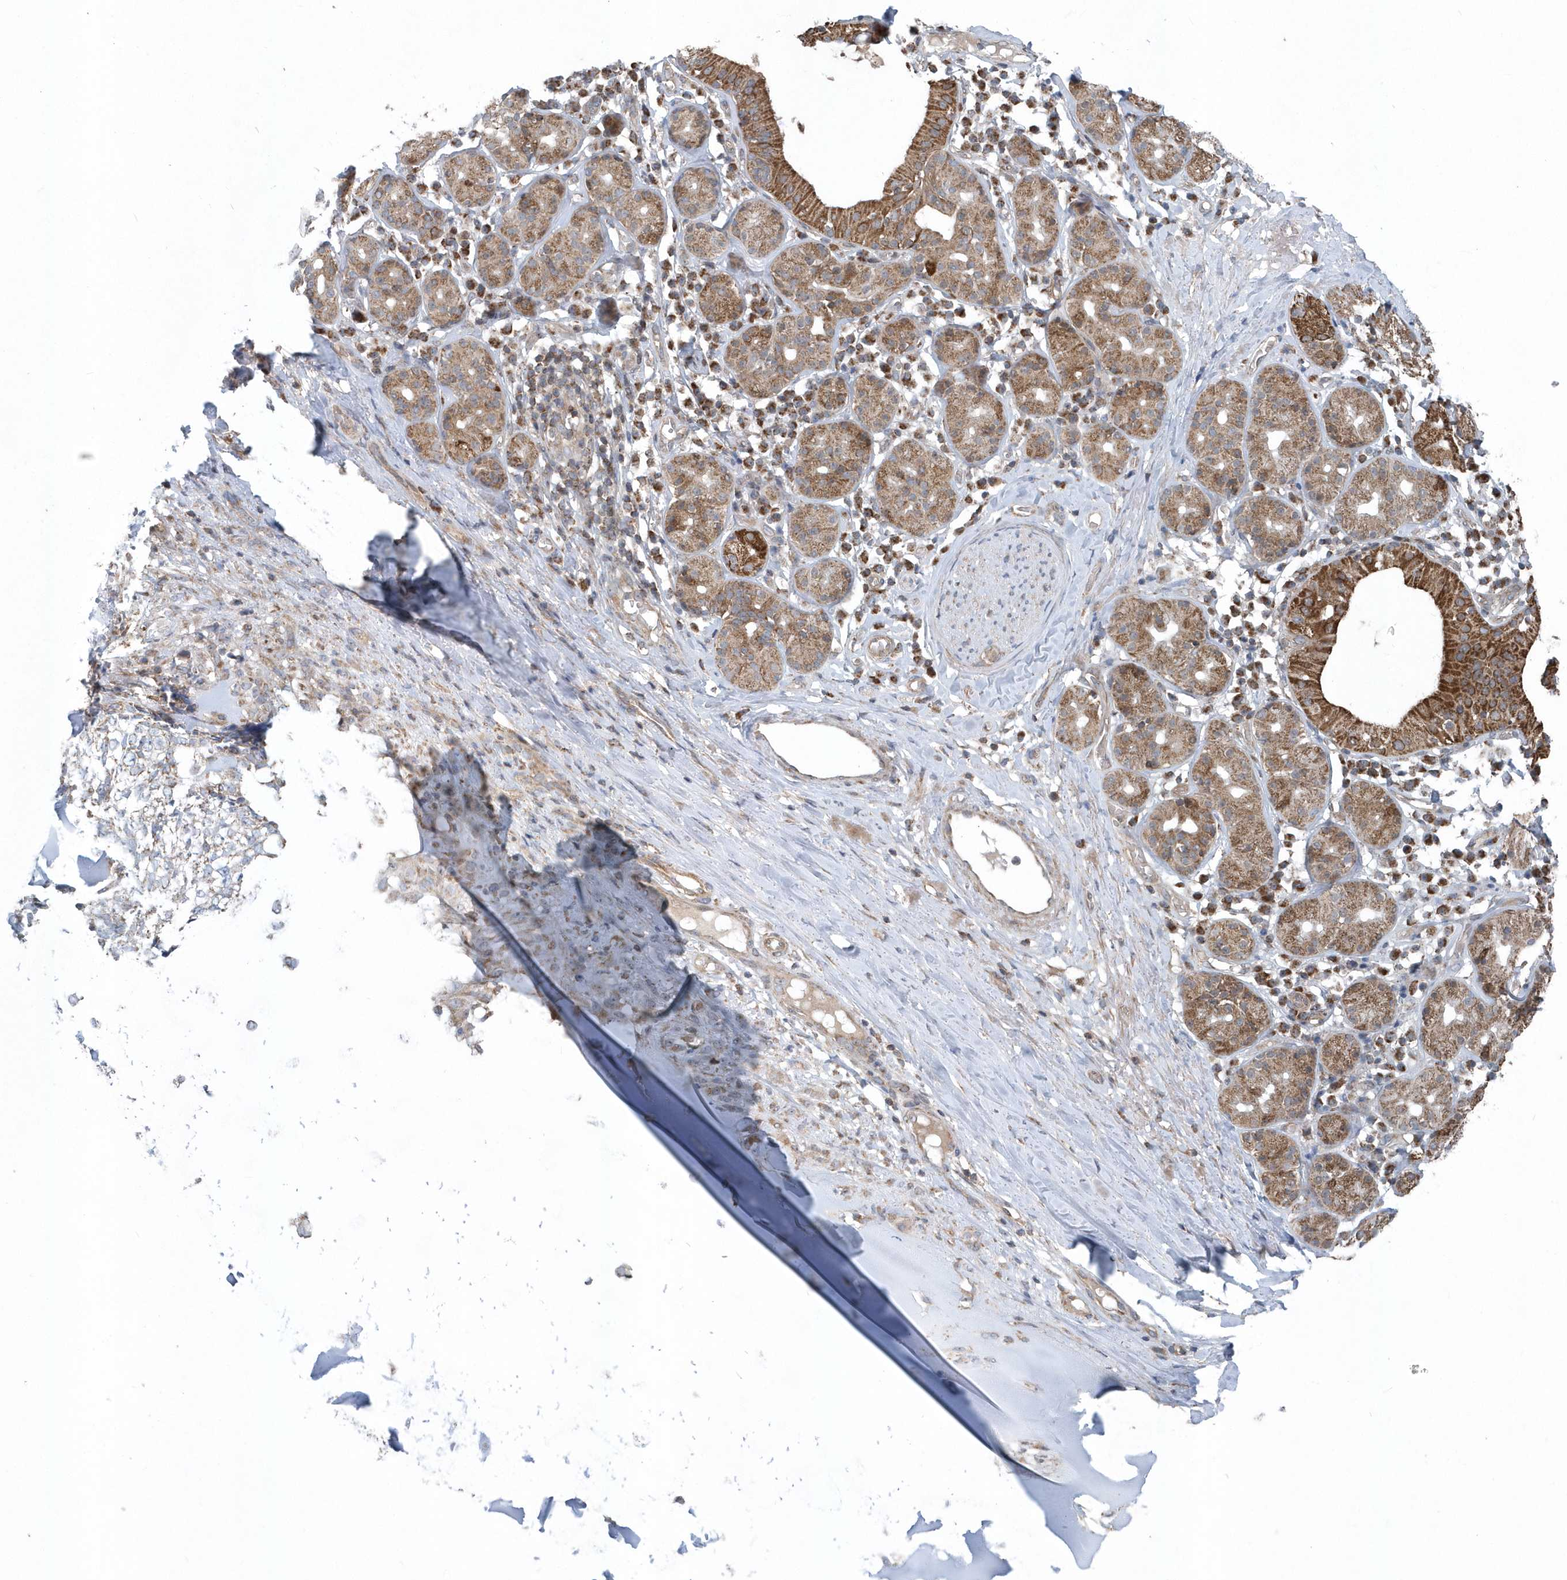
{"staining": {"intensity": "weak", "quantity": "<25%", "location": "cytoplasmic/membranous"}, "tissue": "soft tissue", "cell_type": "Chondrocytes", "image_type": "normal", "snomed": [{"axis": "morphology", "description": "Normal tissue, NOS"}, {"axis": "morphology", "description": "Basal cell carcinoma"}, {"axis": "topography", "description": "Cartilage tissue"}, {"axis": "topography", "description": "Nasopharynx"}, {"axis": "topography", "description": "Oral tissue"}], "caption": "DAB (3,3'-diaminobenzidine) immunohistochemical staining of normal human soft tissue shows no significant staining in chondrocytes.", "gene": "PPP1R7", "patient": {"sex": "female", "age": 77}}